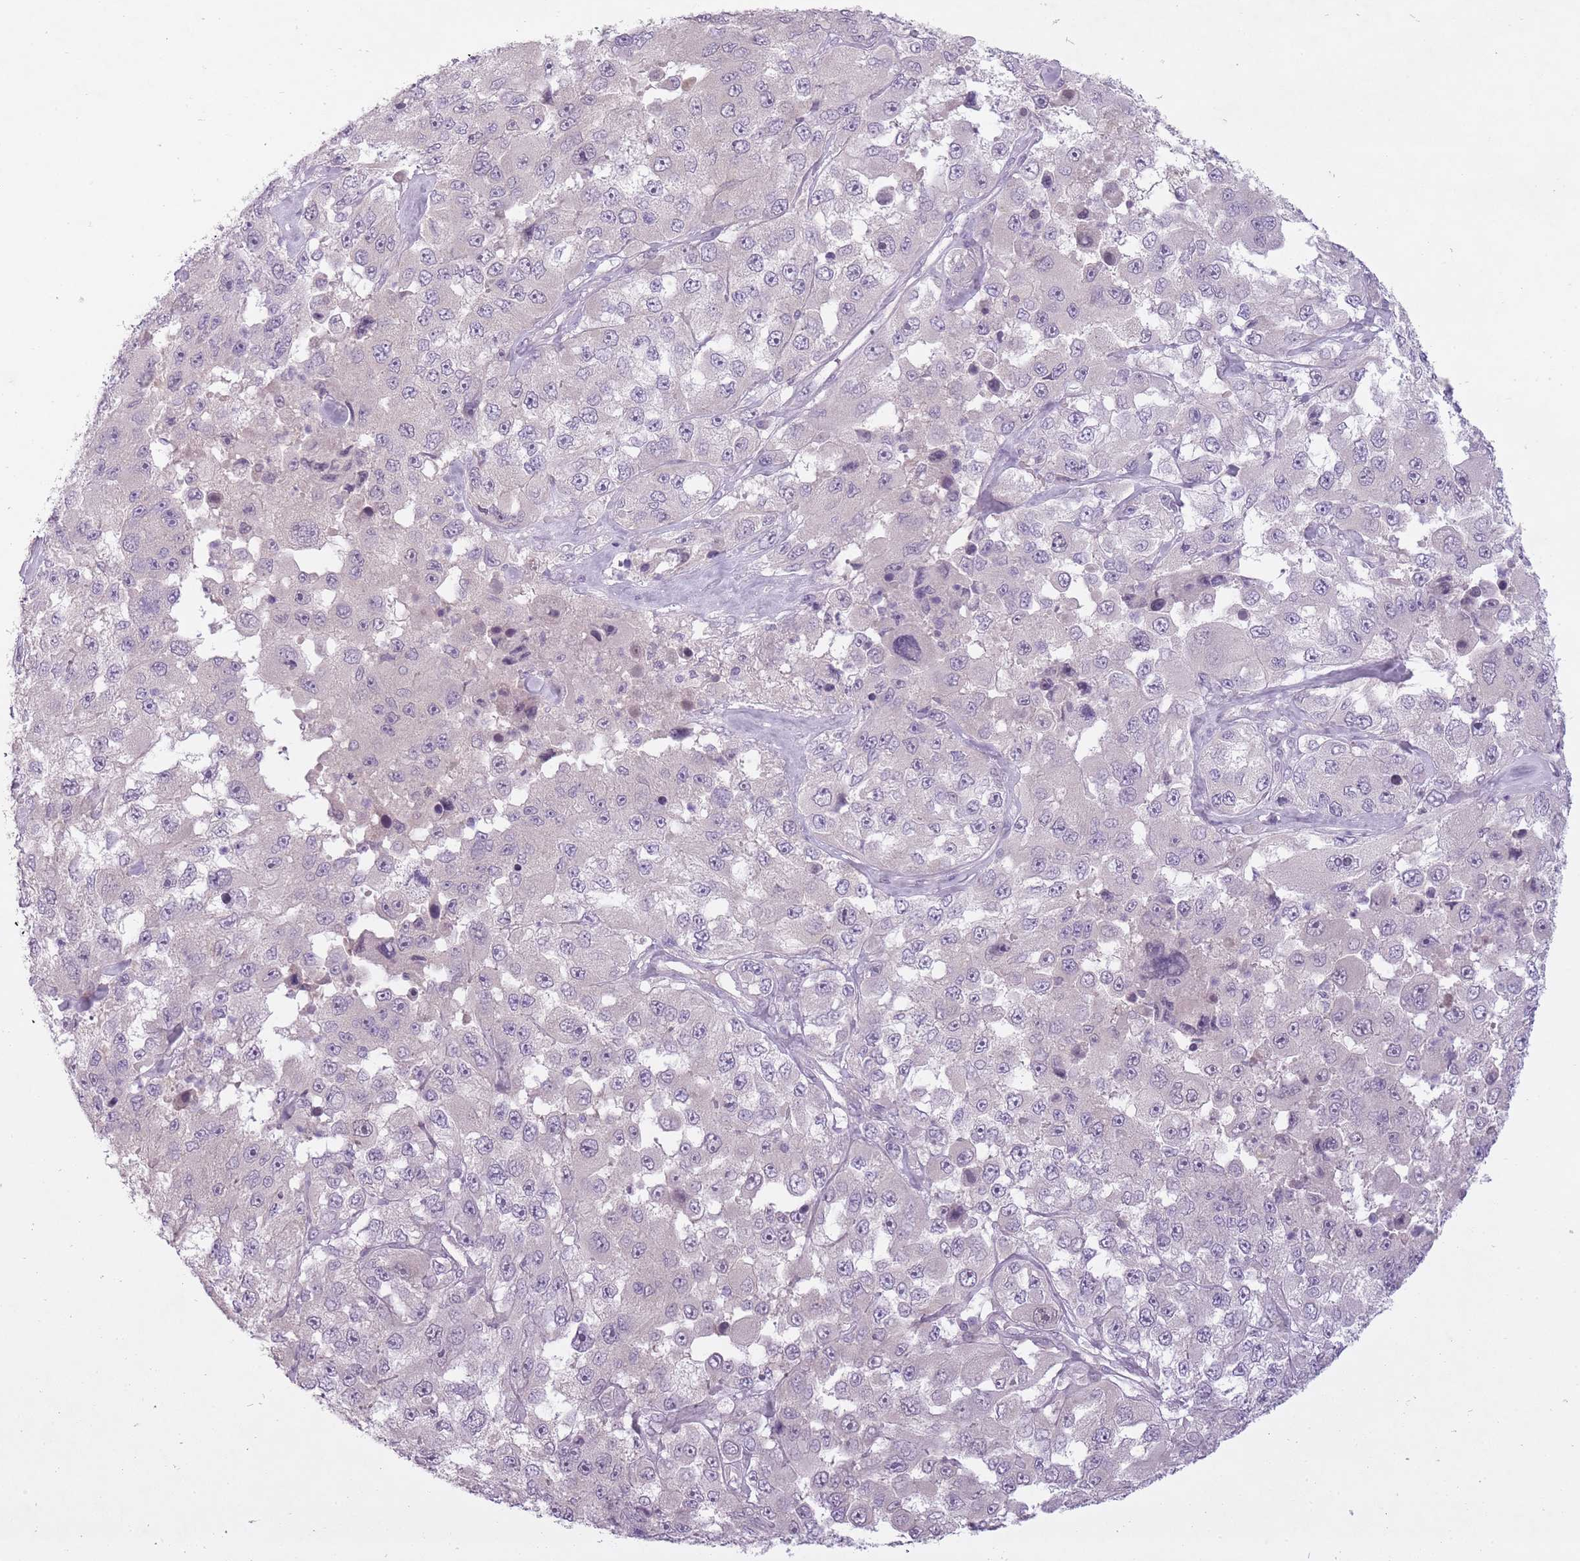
{"staining": {"intensity": "negative", "quantity": "none", "location": "none"}, "tissue": "melanoma", "cell_type": "Tumor cells", "image_type": "cancer", "snomed": [{"axis": "morphology", "description": "Malignant melanoma, Metastatic site"}, {"axis": "topography", "description": "Lymph node"}], "caption": "High power microscopy image of an immunohistochemistry image of malignant melanoma (metastatic site), revealing no significant positivity in tumor cells.", "gene": "FAM43B", "patient": {"sex": "male", "age": 62}}